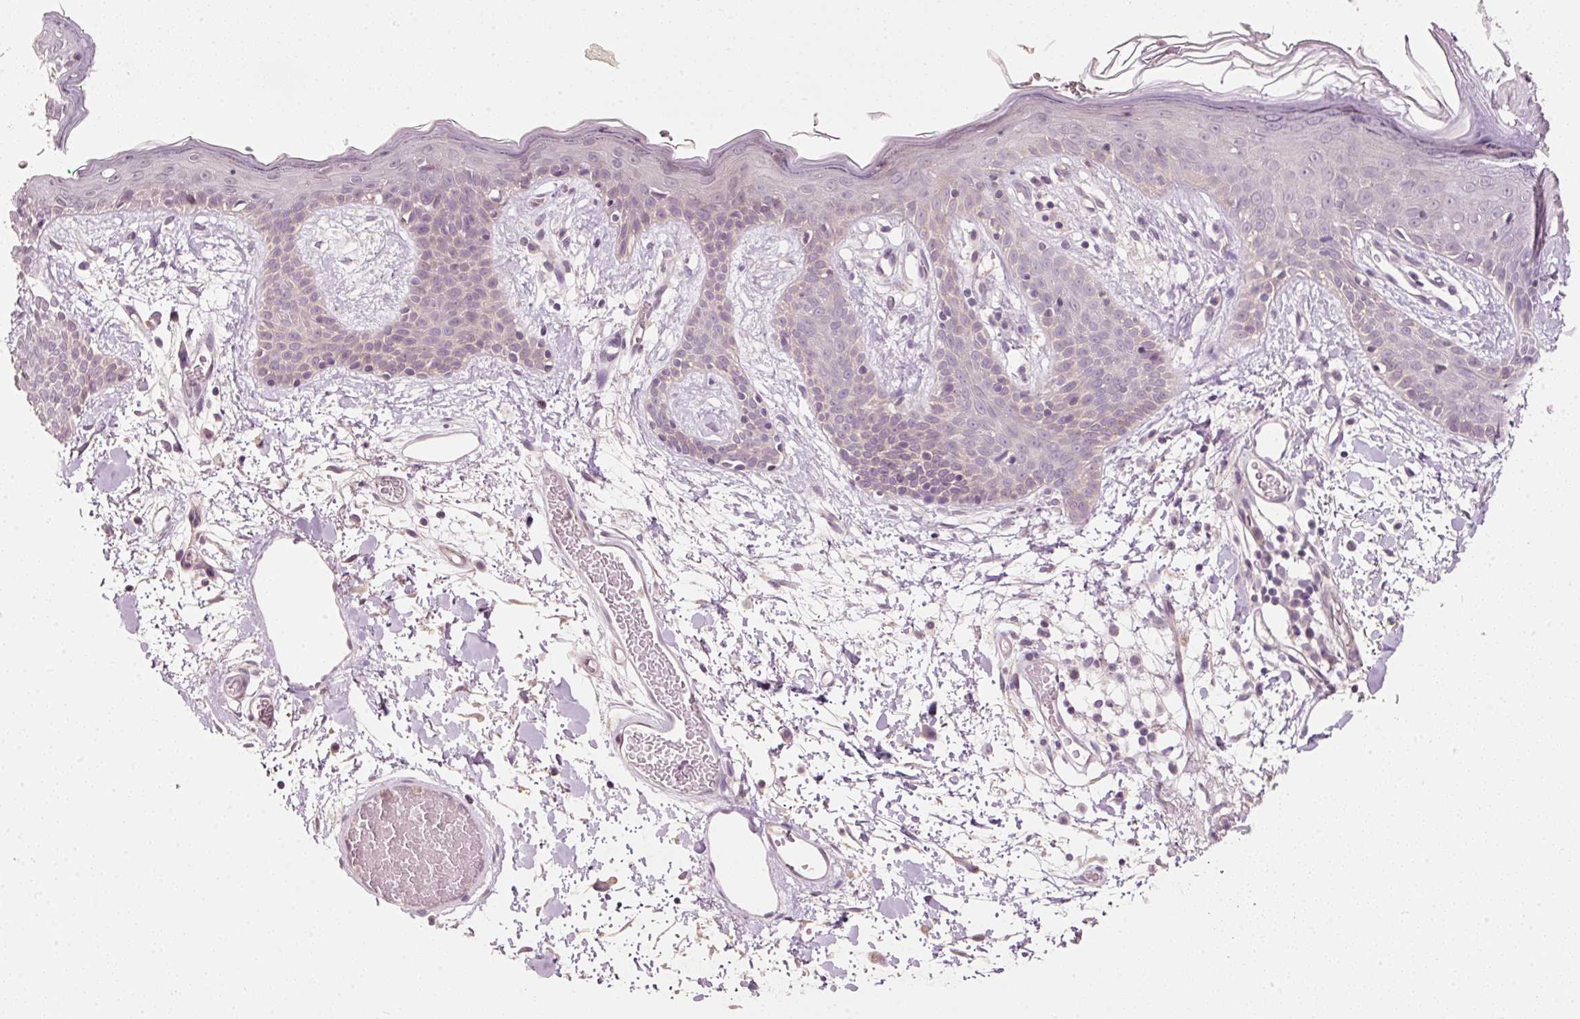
{"staining": {"intensity": "weak", "quantity": "<25%", "location": "cytoplasmic/membranous"}, "tissue": "skin", "cell_type": "Fibroblasts", "image_type": "normal", "snomed": [{"axis": "morphology", "description": "Normal tissue, NOS"}, {"axis": "topography", "description": "Skin"}], "caption": "High magnification brightfield microscopy of benign skin stained with DAB (3,3'-diaminobenzidine) (brown) and counterstained with hematoxylin (blue): fibroblasts show no significant expression. Brightfield microscopy of immunohistochemistry (IHC) stained with DAB (3,3'-diaminobenzidine) (brown) and hematoxylin (blue), captured at high magnification.", "gene": "TIRAP", "patient": {"sex": "male", "age": 79}}